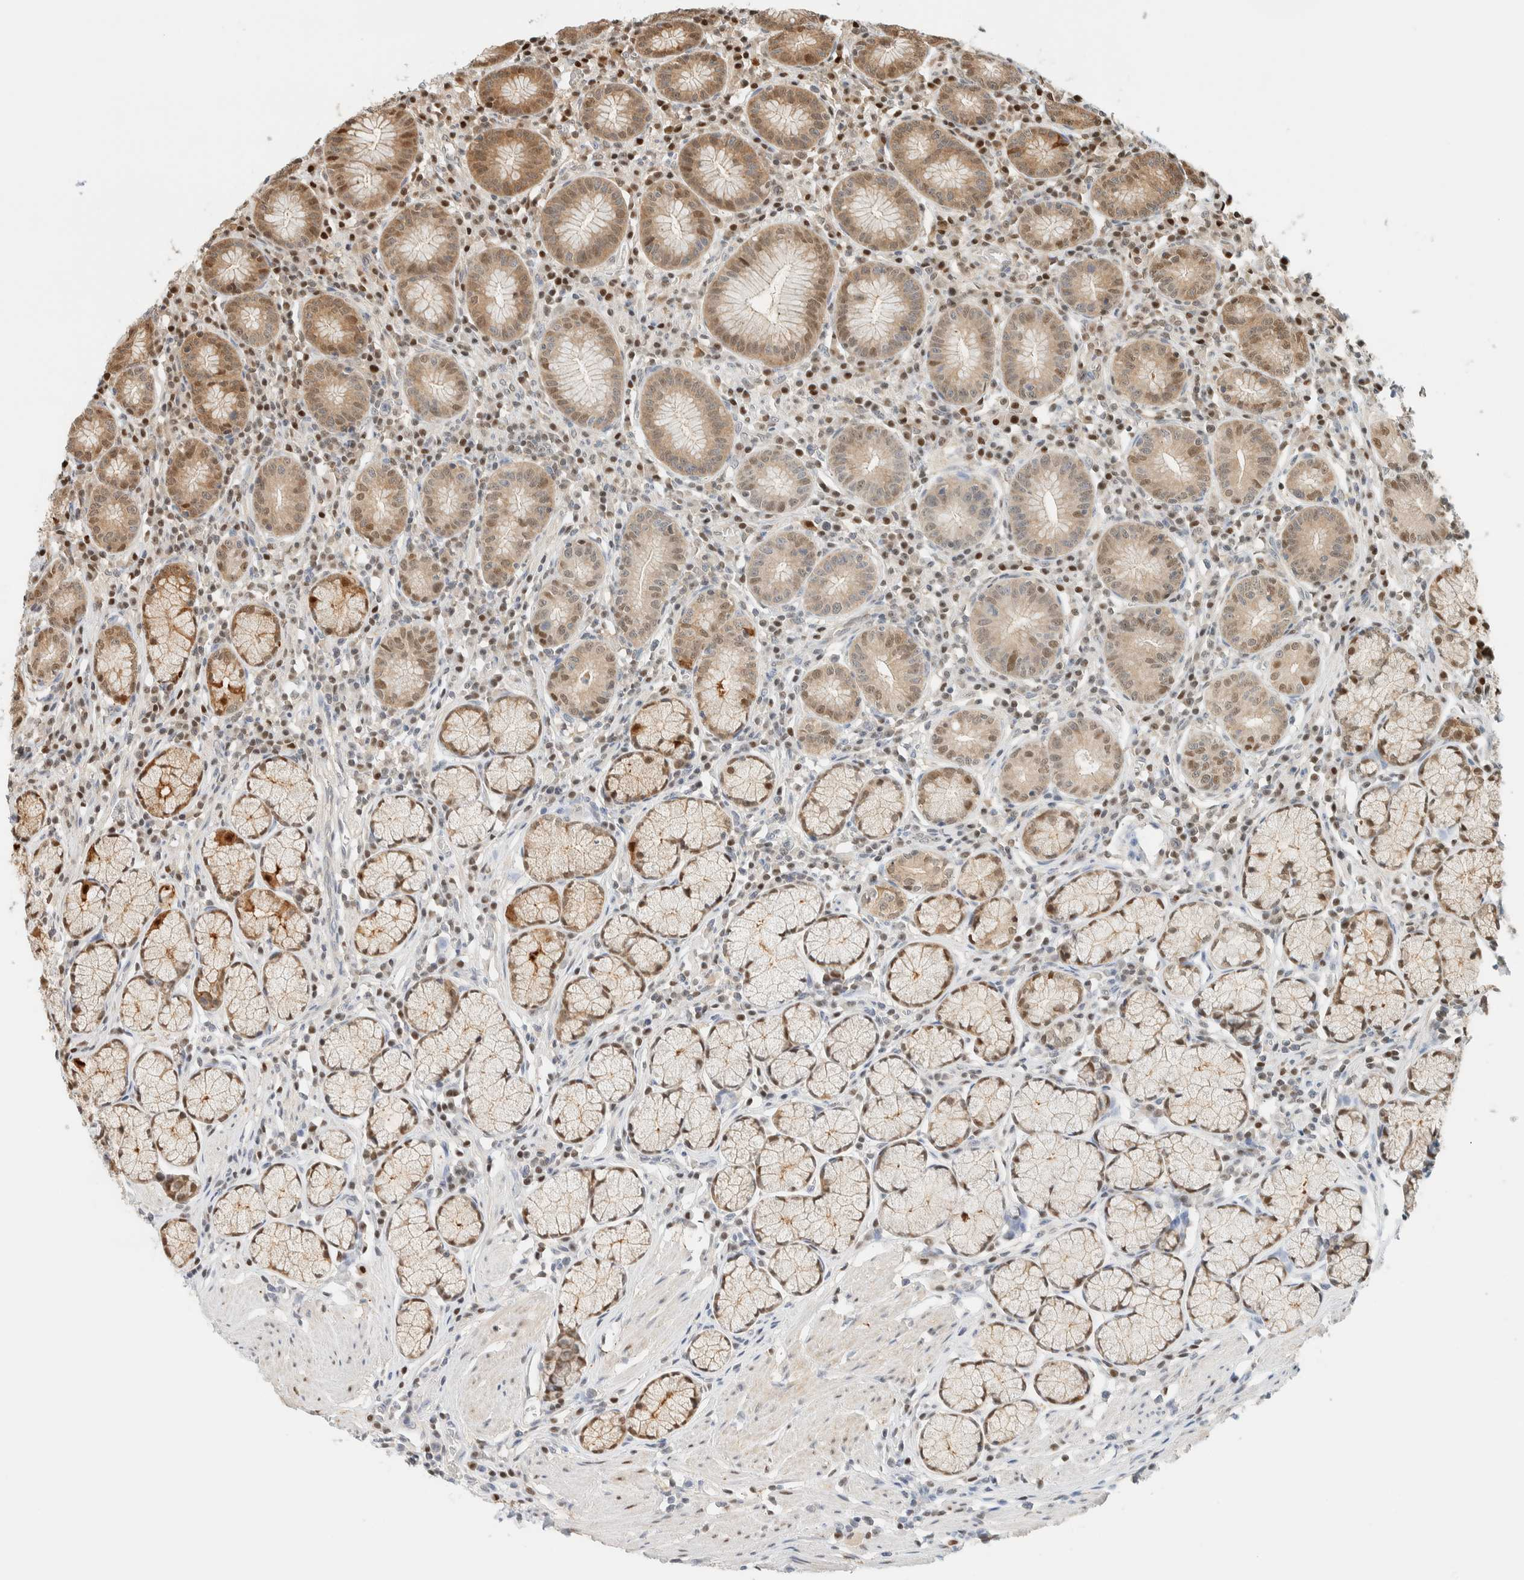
{"staining": {"intensity": "strong", "quantity": "25%-75%", "location": "cytoplasmic/membranous,nuclear"}, "tissue": "stomach", "cell_type": "Glandular cells", "image_type": "normal", "snomed": [{"axis": "morphology", "description": "Normal tissue, NOS"}, {"axis": "topography", "description": "Stomach"}], "caption": "A brown stain shows strong cytoplasmic/membranous,nuclear positivity of a protein in glandular cells of normal human stomach.", "gene": "ZBTB37", "patient": {"sex": "male", "age": 55}}